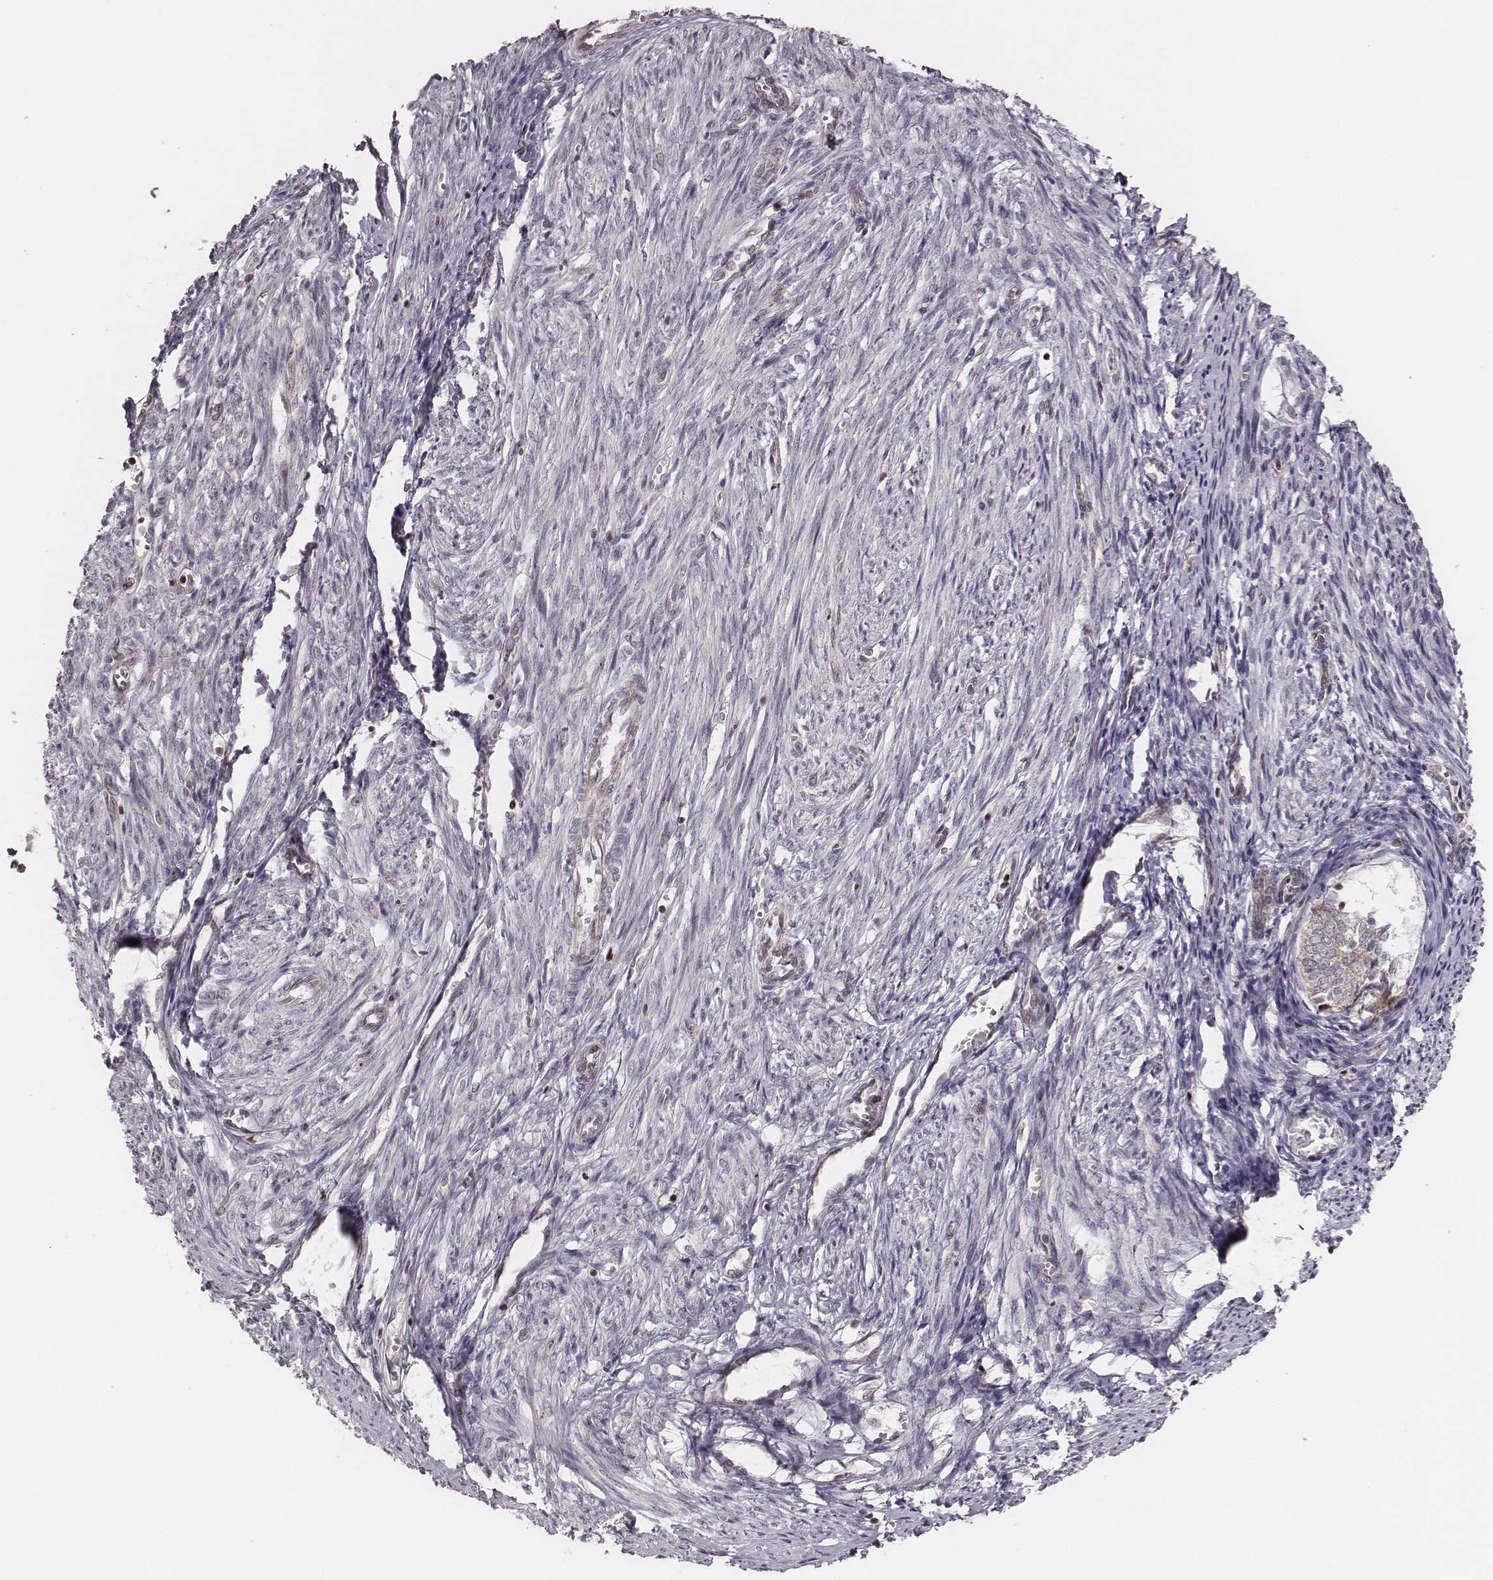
{"staining": {"intensity": "weak", "quantity": "25%-75%", "location": "cytoplasmic/membranous"}, "tissue": "endometrium", "cell_type": "Cells in endometrial stroma", "image_type": "normal", "snomed": [{"axis": "morphology", "description": "Normal tissue, NOS"}, {"axis": "topography", "description": "Endometrium"}], "caption": "An immunohistochemistry (IHC) histopathology image of benign tissue is shown. Protein staining in brown highlights weak cytoplasmic/membranous positivity in endometrium within cells in endometrial stroma.", "gene": "WDR59", "patient": {"sex": "female", "age": 50}}